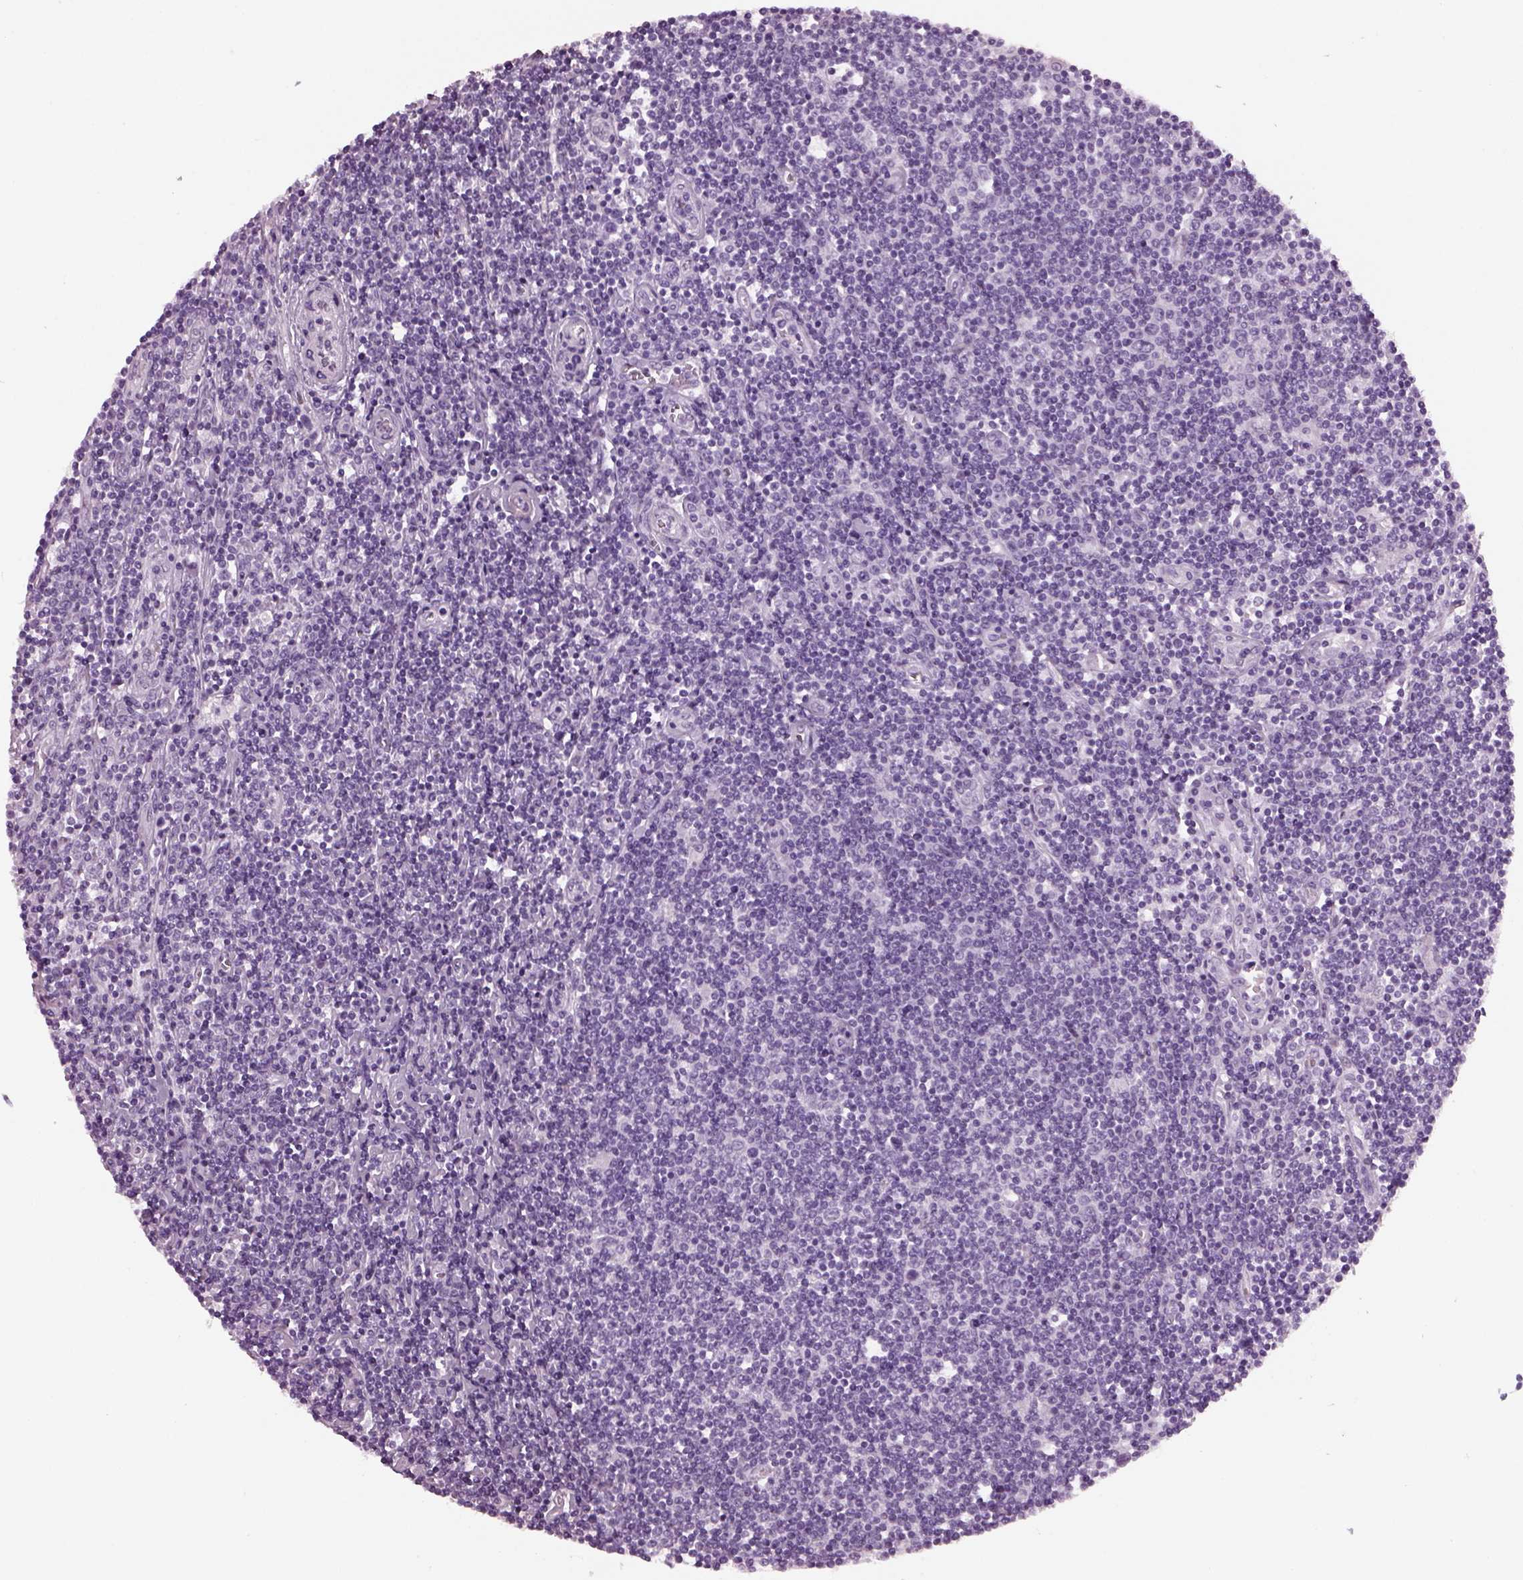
{"staining": {"intensity": "negative", "quantity": "none", "location": "none"}, "tissue": "lymphoma", "cell_type": "Tumor cells", "image_type": "cancer", "snomed": [{"axis": "morphology", "description": "Hodgkin's disease, NOS"}, {"axis": "topography", "description": "Lymph node"}], "caption": "There is no significant staining in tumor cells of Hodgkin's disease.", "gene": "KRTAP3-2", "patient": {"sex": "male", "age": 40}}